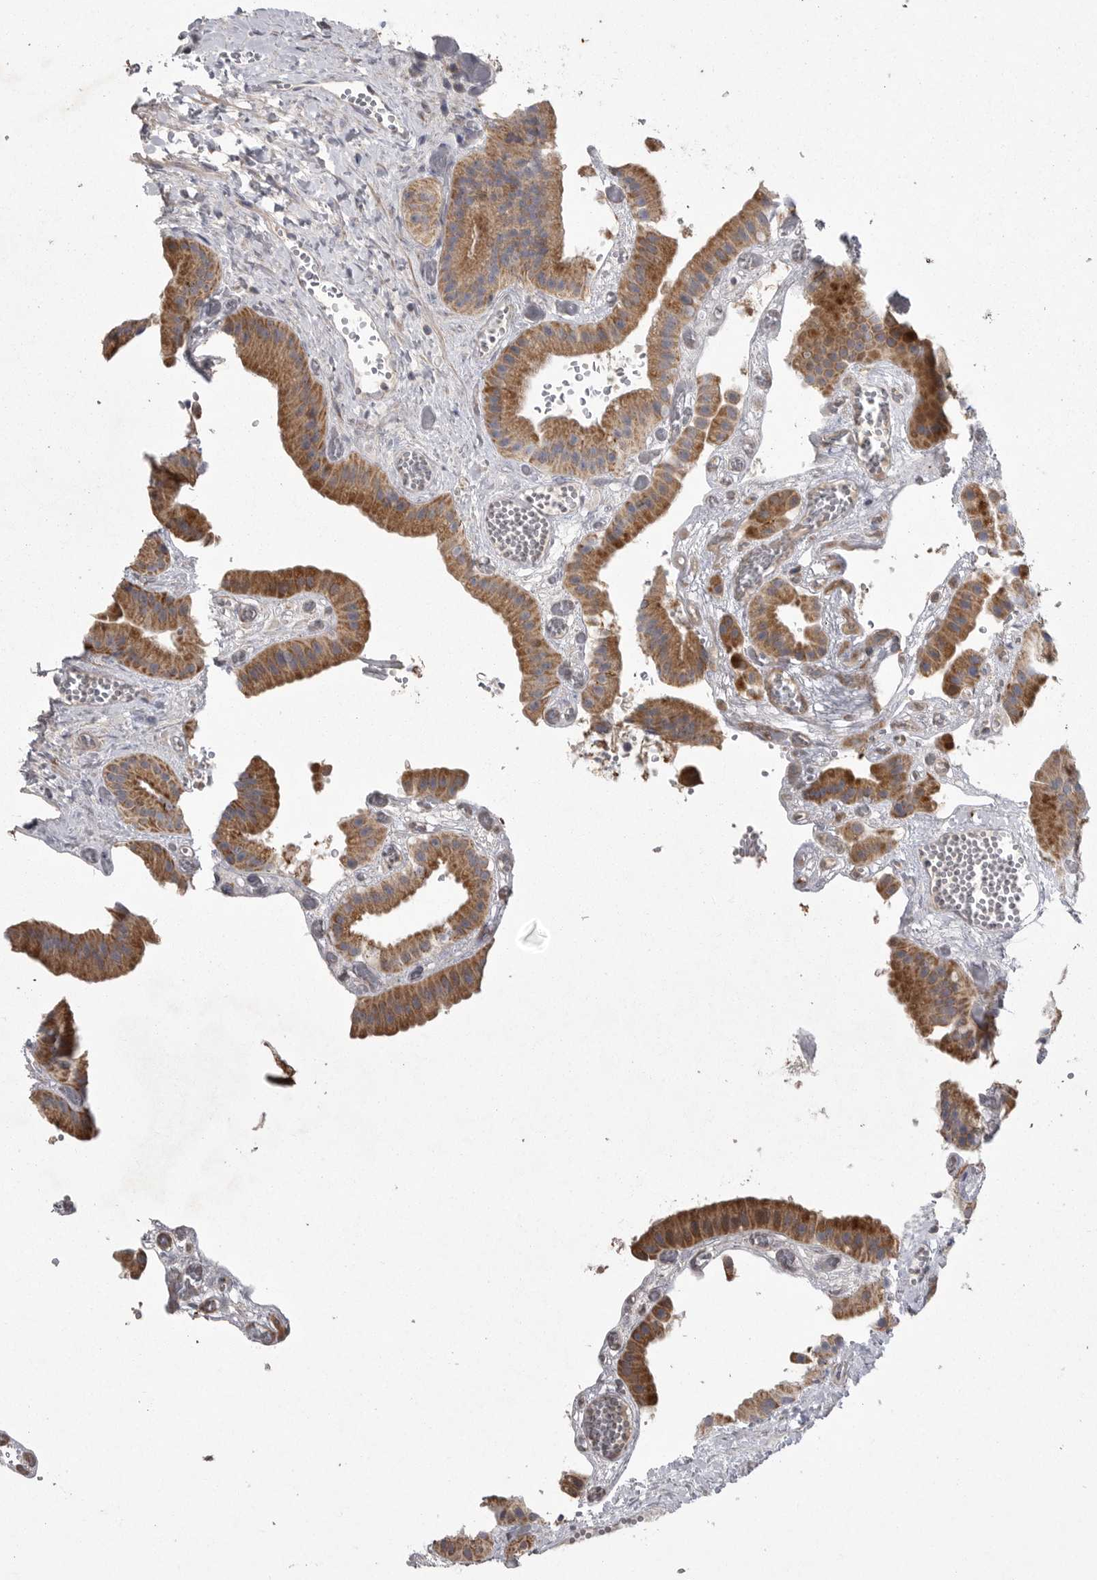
{"staining": {"intensity": "moderate", "quantity": ">75%", "location": "cytoplasmic/membranous"}, "tissue": "gallbladder", "cell_type": "Glandular cells", "image_type": "normal", "snomed": [{"axis": "morphology", "description": "Normal tissue, NOS"}, {"axis": "topography", "description": "Gallbladder"}], "caption": "Glandular cells demonstrate medium levels of moderate cytoplasmic/membranous staining in about >75% of cells in unremarkable gallbladder. Ihc stains the protein of interest in brown and the nuclei are stained blue.", "gene": "CRP", "patient": {"sex": "female", "age": 64}}